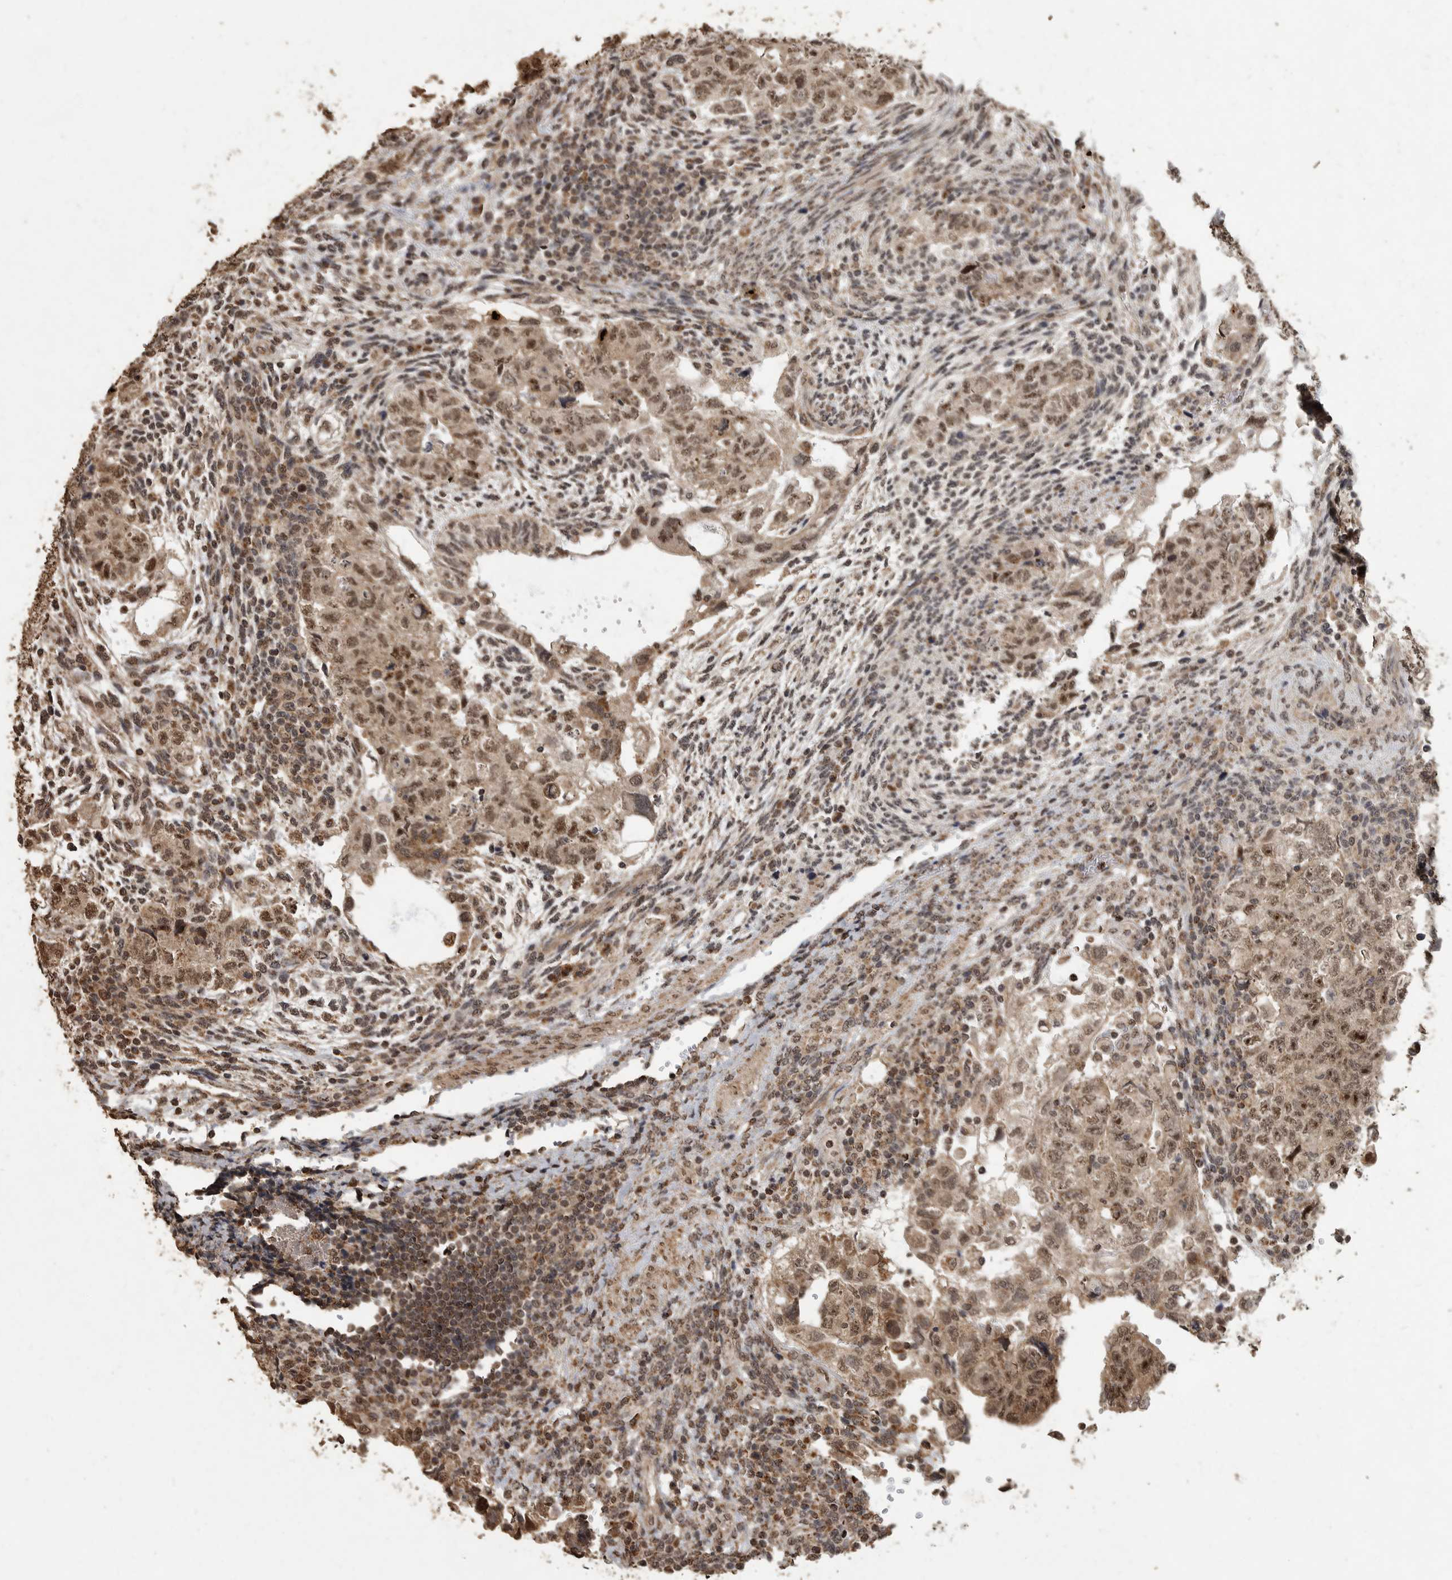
{"staining": {"intensity": "moderate", "quantity": ">75%", "location": "cytoplasmic/membranous,nuclear"}, "tissue": "testis cancer", "cell_type": "Tumor cells", "image_type": "cancer", "snomed": [{"axis": "morphology", "description": "Normal tissue, NOS"}, {"axis": "morphology", "description": "Carcinoma, Embryonal, NOS"}, {"axis": "topography", "description": "Testis"}], "caption": "DAB immunohistochemical staining of testis cancer demonstrates moderate cytoplasmic/membranous and nuclear protein expression in about >75% of tumor cells.", "gene": "MAFG", "patient": {"sex": "male", "age": 36}}